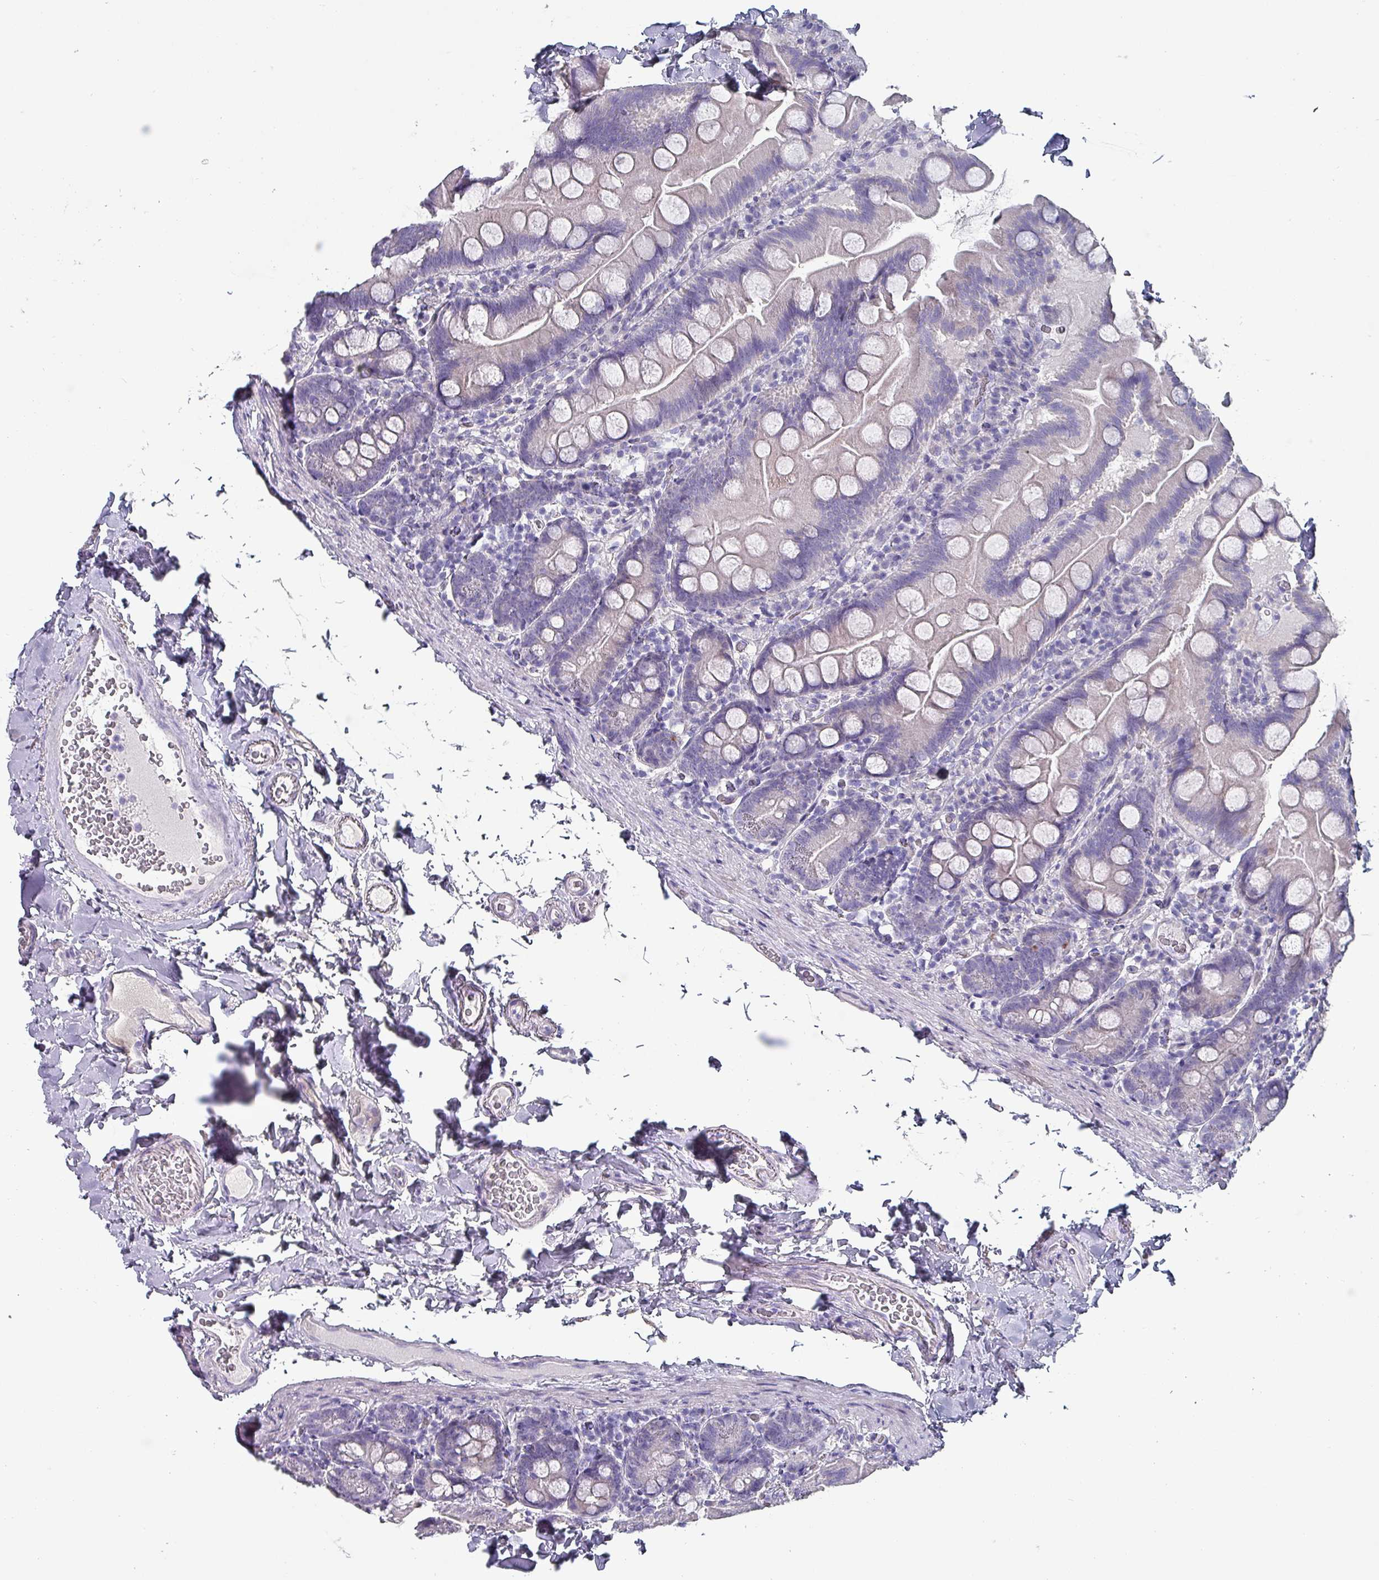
{"staining": {"intensity": "negative", "quantity": "none", "location": "none"}, "tissue": "small intestine", "cell_type": "Glandular cells", "image_type": "normal", "snomed": [{"axis": "morphology", "description": "Normal tissue, NOS"}, {"axis": "topography", "description": "Small intestine"}], "caption": "This histopathology image is of unremarkable small intestine stained with IHC to label a protein in brown with the nuclei are counter-stained blue. There is no expression in glandular cells. Brightfield microscopy of immunohistochemistry stained with DAB (3,3'-diaminobenzidine) (brown) and hematoxylin (blue), captured at high magnification.", "gene": "INS", "patient": {"sex": "female", "age": 68}}